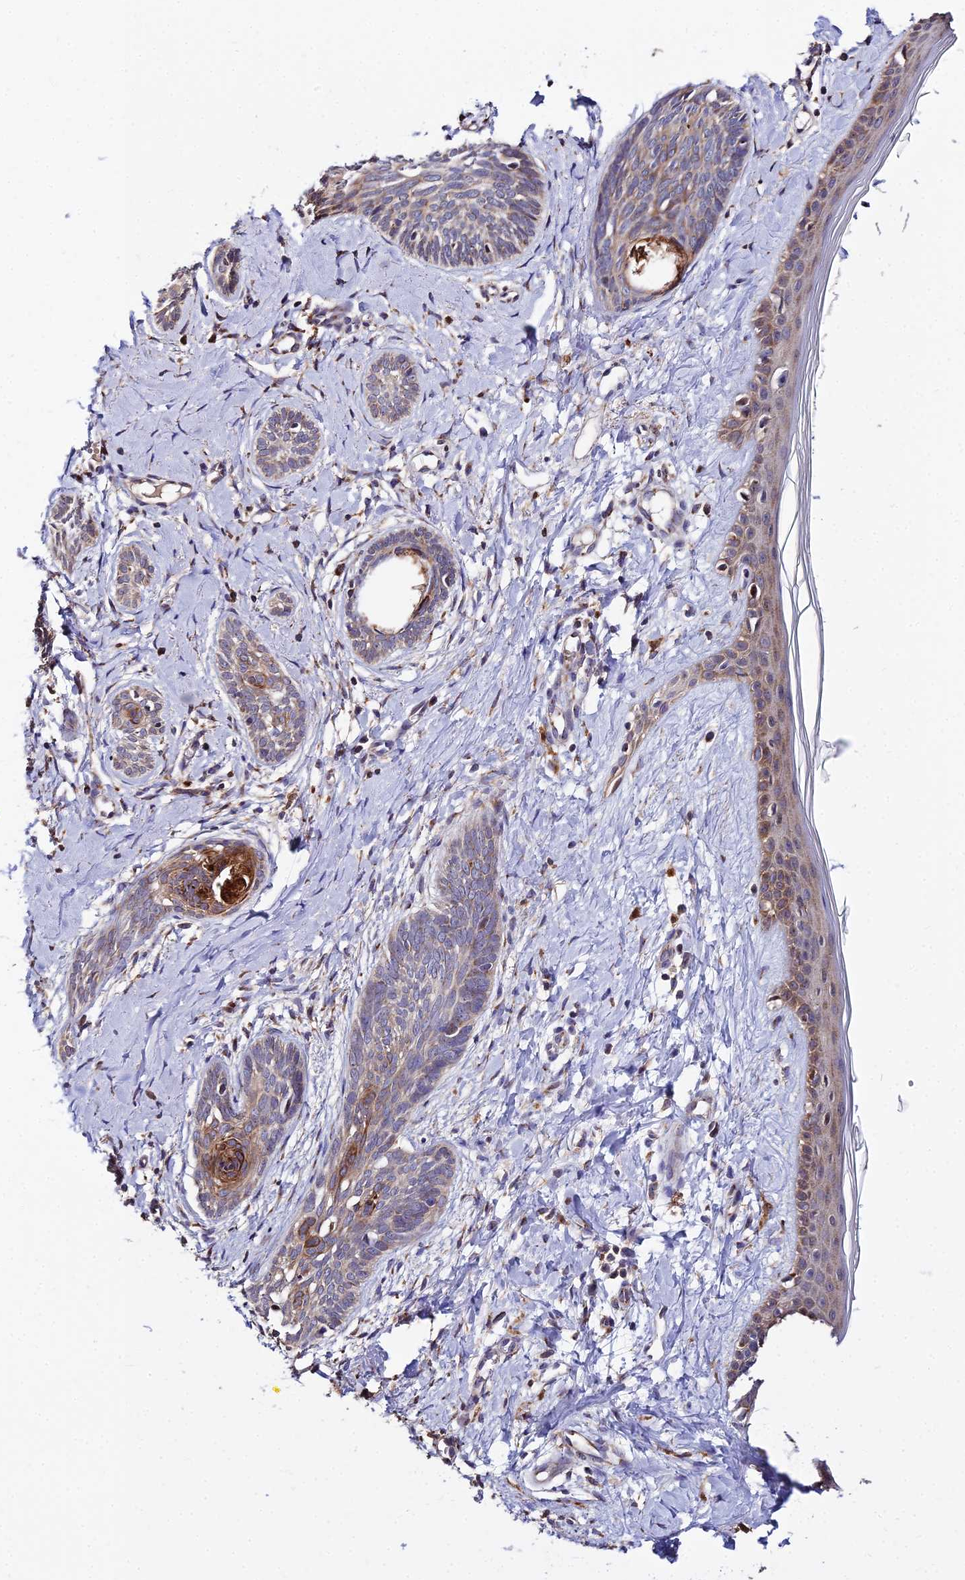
{"staining": {"intensity": "moderate", "quantity": "<25%", "location": "cytoplasmic/membranous"}, "tissue": "skin cancer", "cell_type": "Tumor cells", "image_type": "cancer", "snomed": [{"axis": "morphology", "description": "Basal cell carcinoma"}, {"axis": "topography", "description": "Skin"}], "caption": "A brown stain labels moderate cytoplasmic/membranous staining of a protein in skin cancer tumor cells.", "gene": "PEX19", "patient": {"sex": "female", "age": 81}}